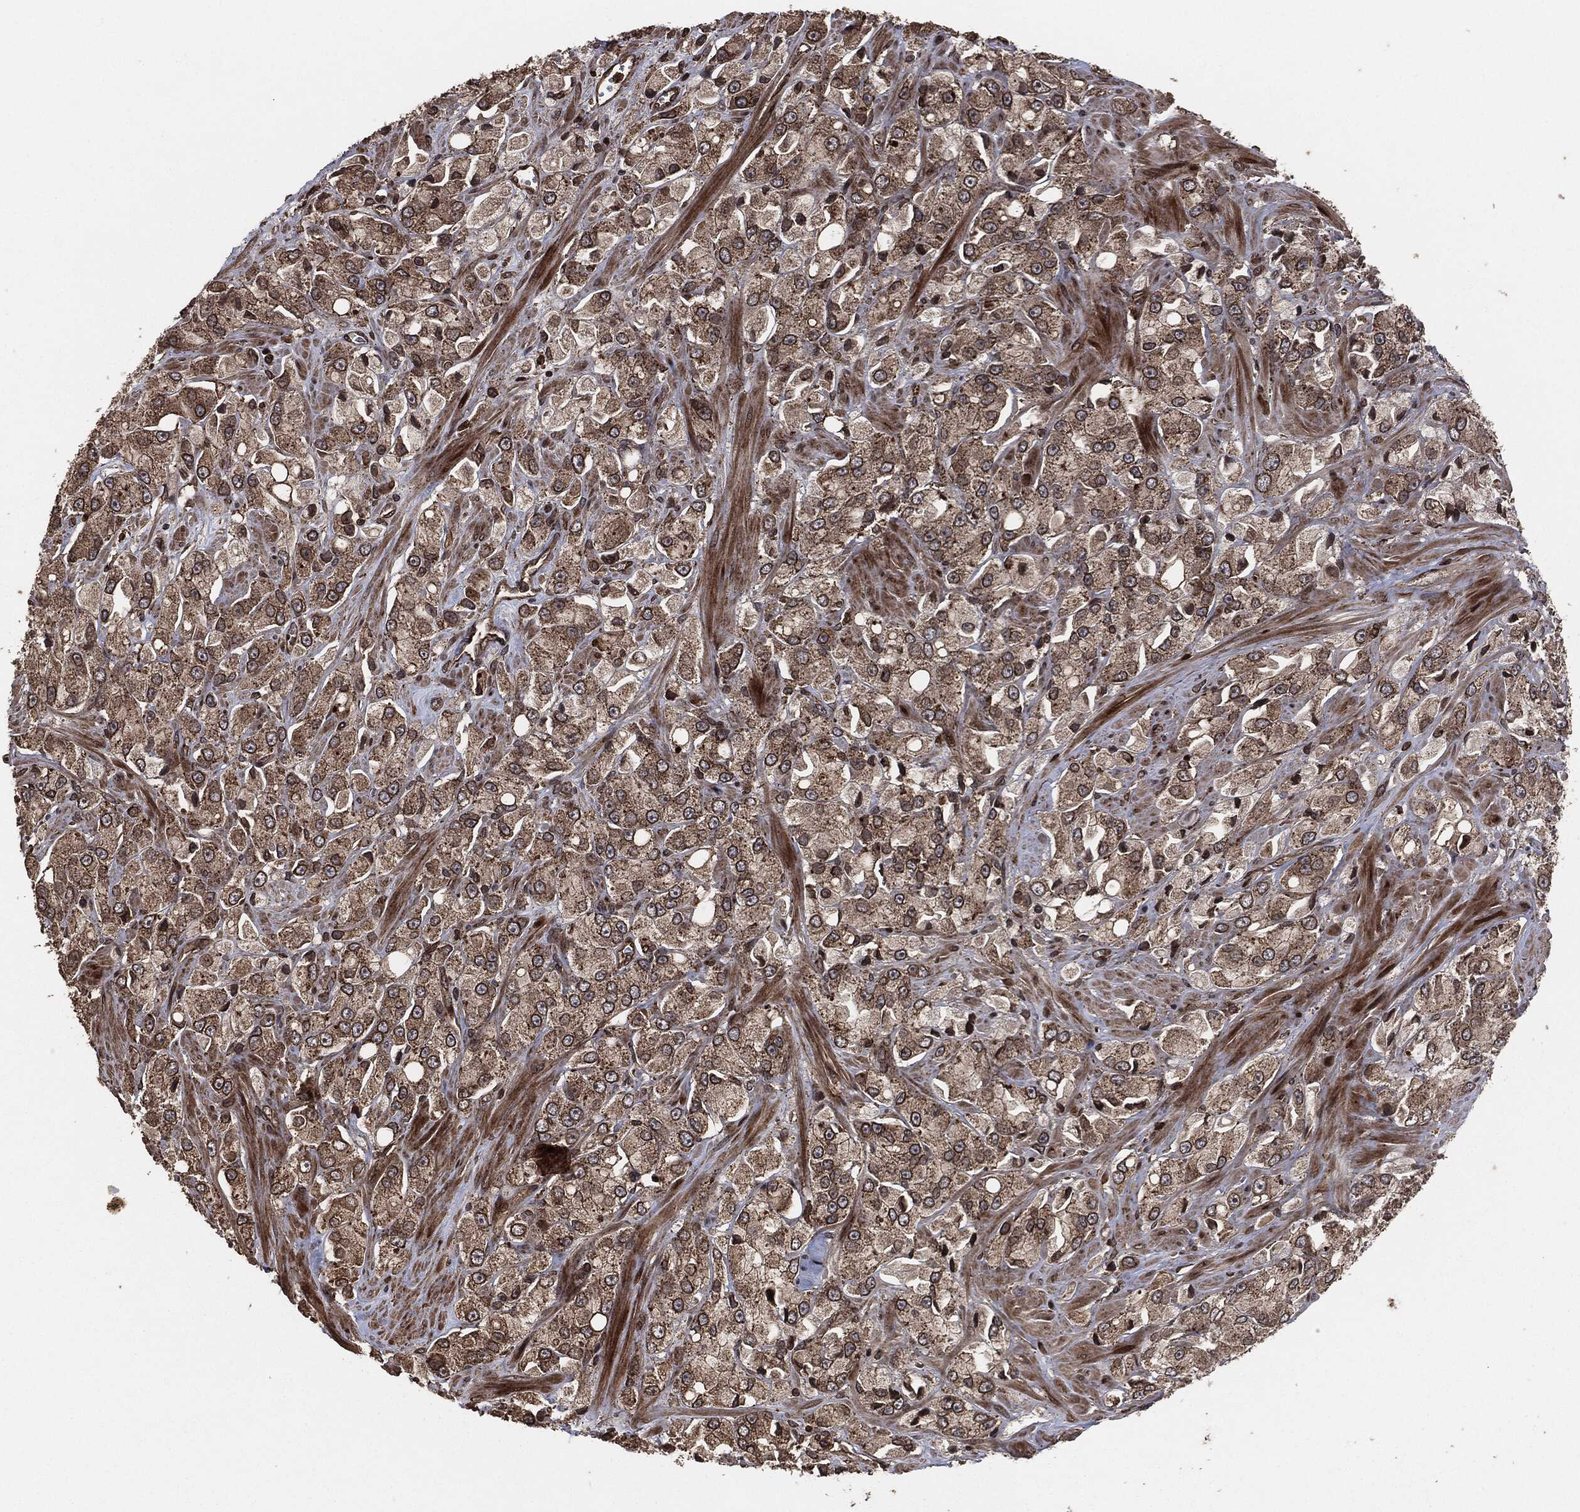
{"staining": {"intensity": "moderate", "quantity": "25%-75%", "location": "cytoplasmic/membranous"}, "tissue": "prostate cancer", "cell_type": "Tumor cells", "image_type": "cancer", "snomed": [{"axis": "morphology", "description": "Adenocarcinoma, NOS"}, {"axis": "topography", "description": "Prostate and seminal vesicle, NOS"}, {"axis": "topography", "description": "Prostate"}], "caption": "An immunohistochemistry photomicrograph of tumor tissue is shown. Protein staining in brown highlights moderate cytoplasmic/membranous positivity in prostate cancer within tumor cells.", "gene": "IFIT1", "patient": {"sex": "male", "age": 64}}